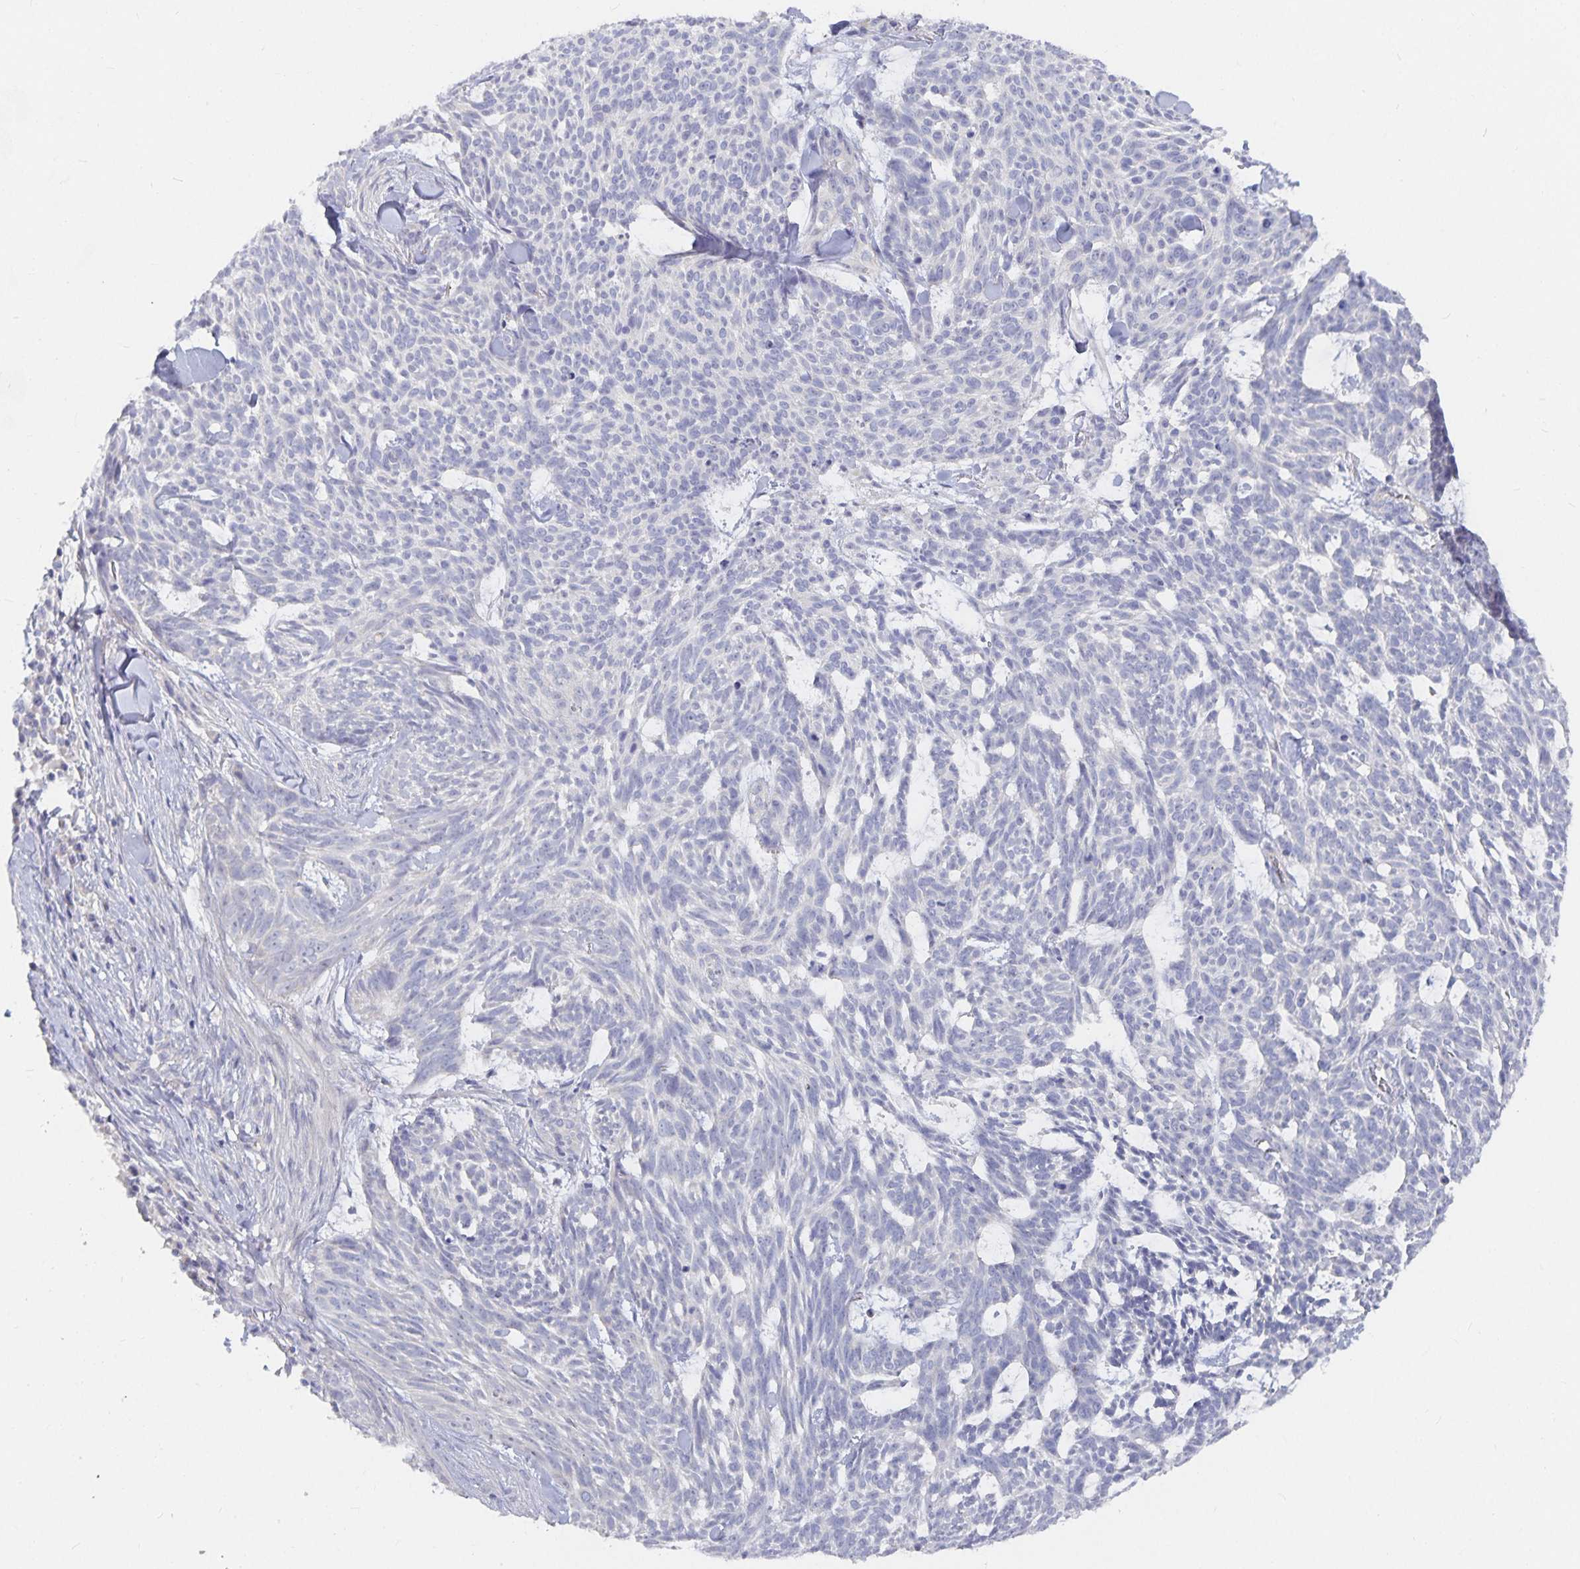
{"staining": {"intensity": "negative", "quantity": "none", "location": "none"}, "tissue": "skin cancer", "cell_type": "Tumor cells", "image_type": "cancer", "snomed": [{"axis": "morphology", "description": "Basal cell carcinoma"}, {"axis": "topography", "description": "Skin"}], "caption": "Skin cancer stained for a protein using immunohistochemistry displays no positivity tumor cells.", "gene": "DNAH9", "patient": {"sex": "female", "age": 93}}